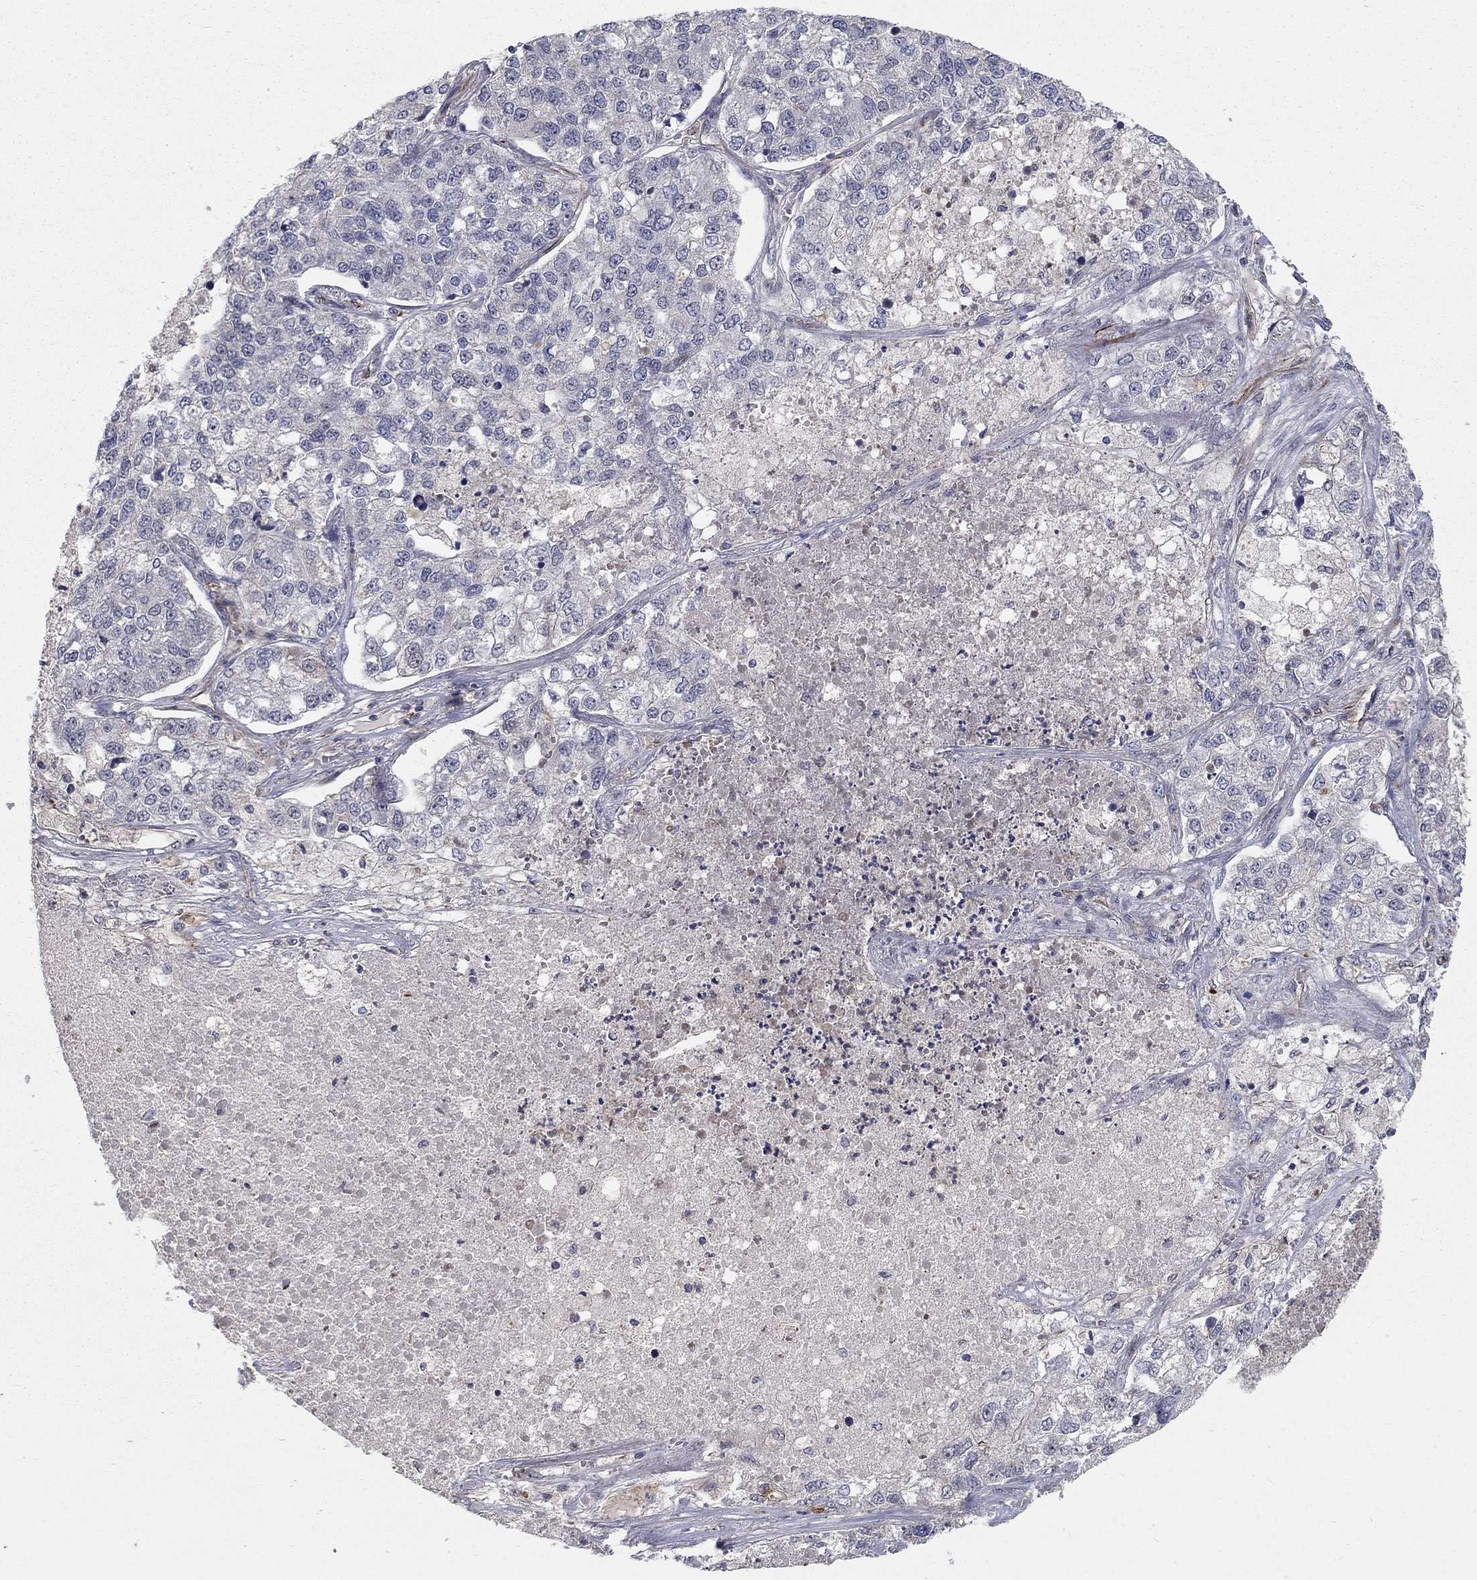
{"staining": {"intensity": "negative", "quantity": "none", "location": "none"}, "tissue": "lung cancer", "cell_type": "Tumor cells", "image_type": "cancer", "snomed": [{"axis": "morphology", "description": "Adenocarcinoma, NOS"}, {"axis": "topography", "description": "Lung"}], "caption": "Immunohistochemistry photomicrograph of neoplastic tissue: lung adenocarcinoma stained with DAB exhibits no significant protein staining in tumor cells.", "gene": "MSRA", "patient": {"sex": "male", "age": 49}}